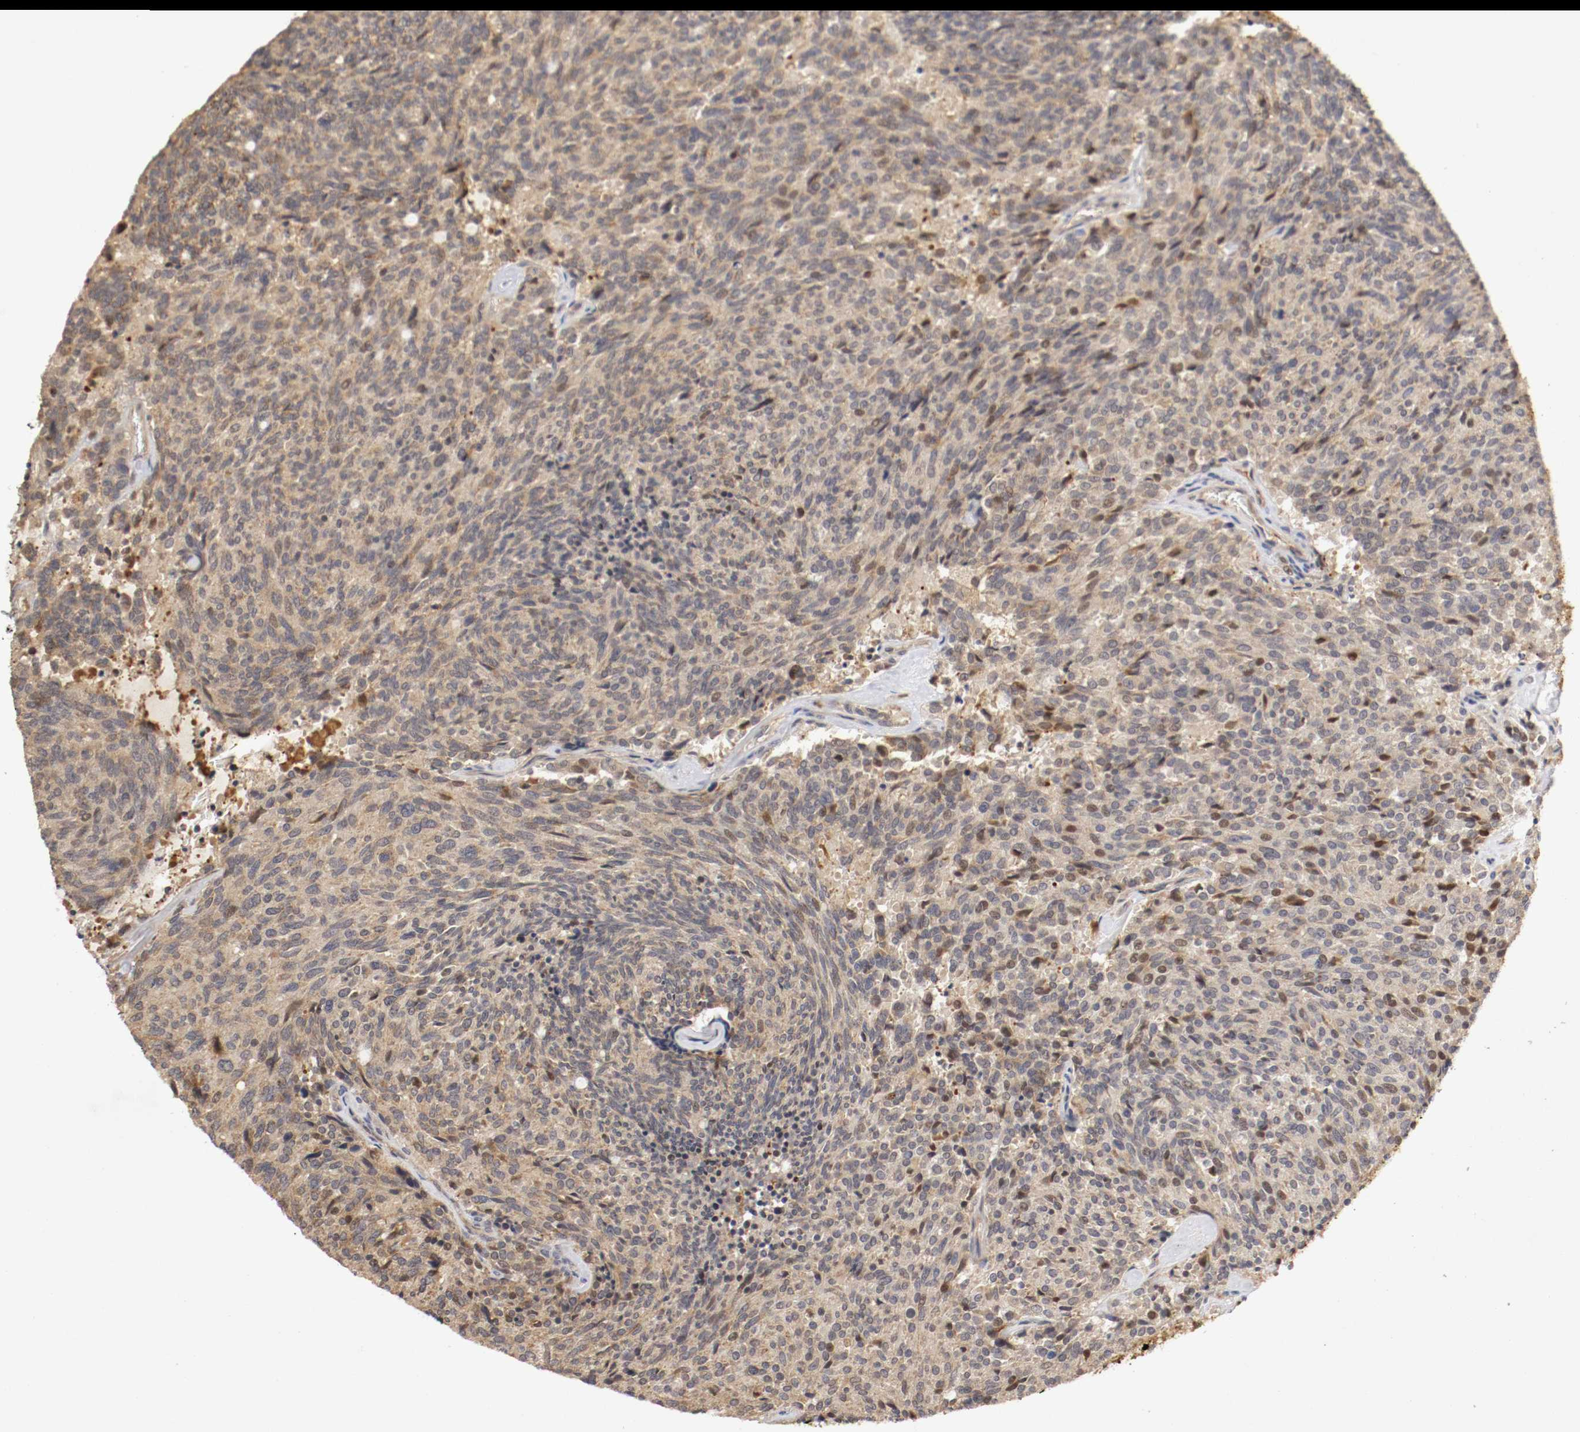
{"staining": {"intensity": "weak", "quantity": ">75%", "location": "cytoplasmic/membranous"}, "tissue": "carcinoid", "cell_type": "Tumor cells", "image_type": "cancer", "snomed": [{"axis": "morphology", "description": "Carcinoid, malignant, NOS"}, {"axis": "topography", "description": "Pancreas"}], "caption": "Immunohistochemistry image of human carcinoid (malignant) stained for a protein (brown), which reveals low levels of weak cytoplasmic/membranous staining in about >75% of tumor cells.", "gene": "TNFRSF1B", "patient": {"sex": "female", "age": 54}}